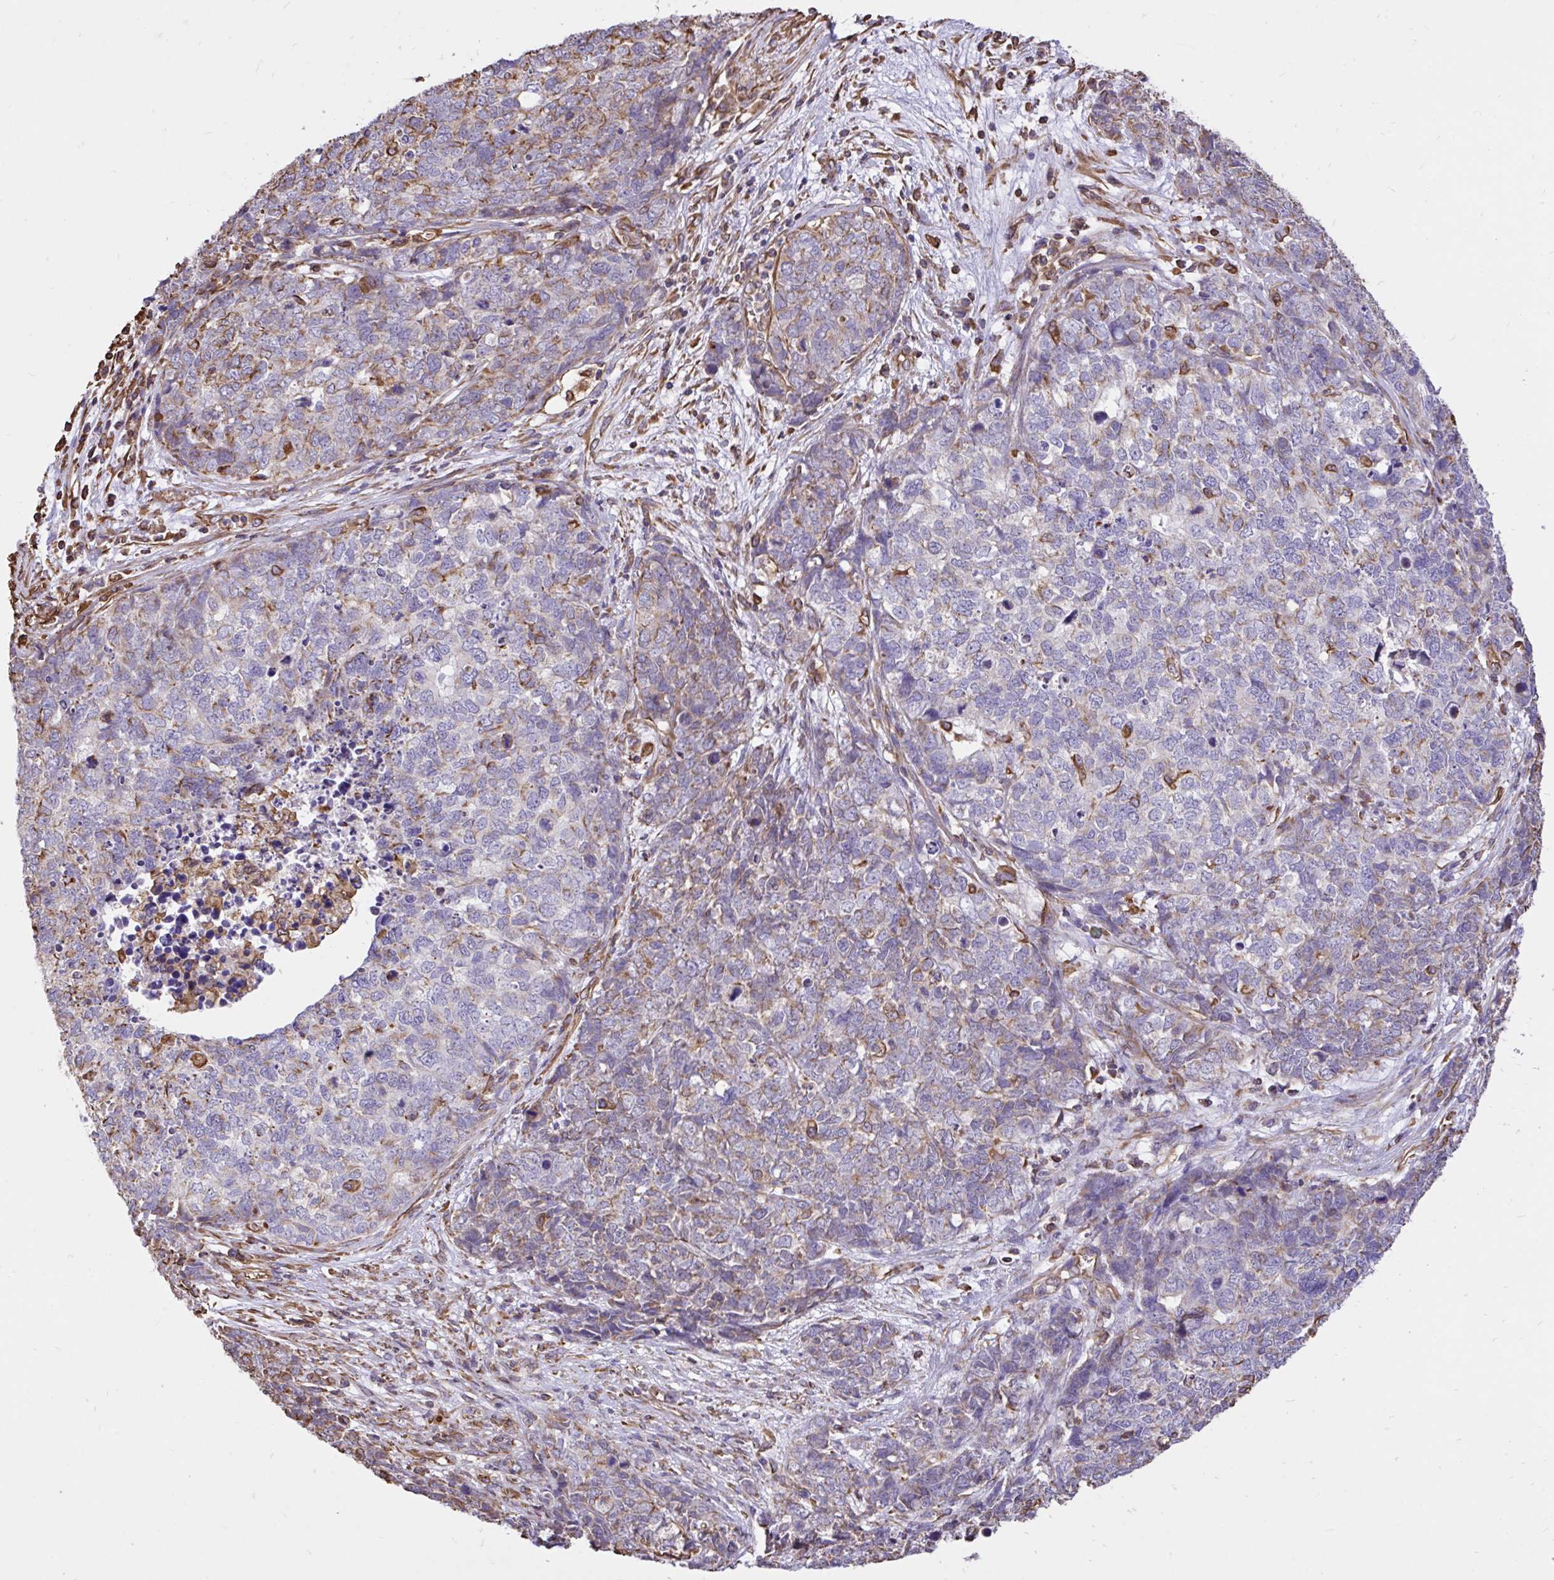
{"staining": {"intensity": "weak", "quantity": "<25%", "location": "cytoplasmic/membranous"}, "tissue": "cervical cancer", "cell_type": "Tumor cells", "image_type": "cancer", "snomed": [{"axis": "morphology", "description": "Adenocarcinoma, NOS"}, {"axis": "topography", "description": "Cervix"}], "caption": "Tumor cells are negative for protein expression in human cervical adenocarcinoma.", "gene": "RNF103", "patient": {"sex": "female", "age": 63}}